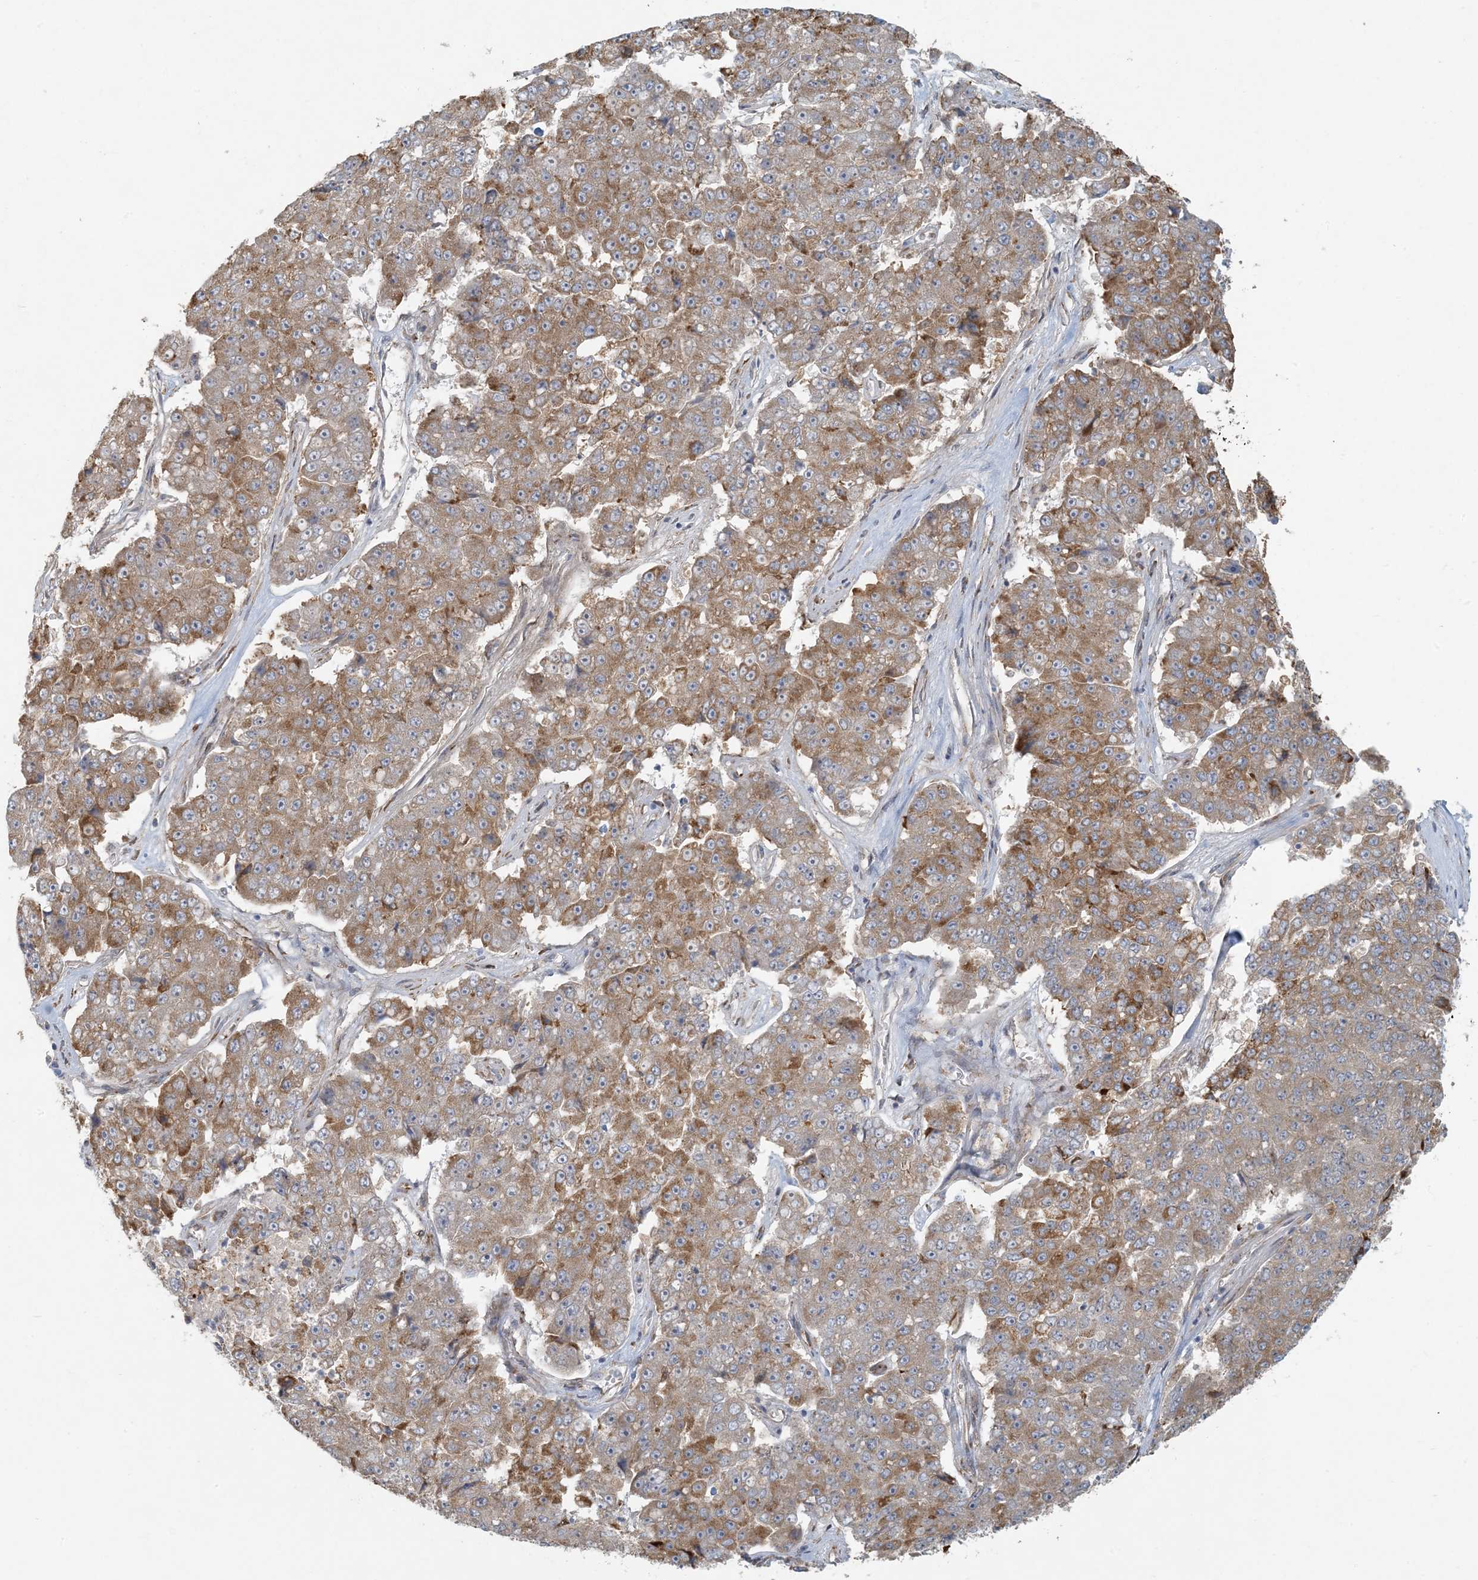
{"staining": {"intensity": "moderate", "quantity": ">75%", "location": "cytoplasmic/membranous"}, "tissue": "pancreatic cancer", "cell_type": "Tumor cells", "image_type": "cancer", "snomed": [{"axis": "morphology", "description": "Adenocarcinoma, NOS"}, {"axis": "topography", "description": "Pancreas"}], "caption": "Immunohistochemistry (IHC) micrograph of human pancreatic cancer stained for a protein (brown), which shows medium levels of moderate cytoplasmic/membranous staining in about >75% of tumor cells.", "gene": "HACL1", "patient": {"sex": "male", "age": 50}}